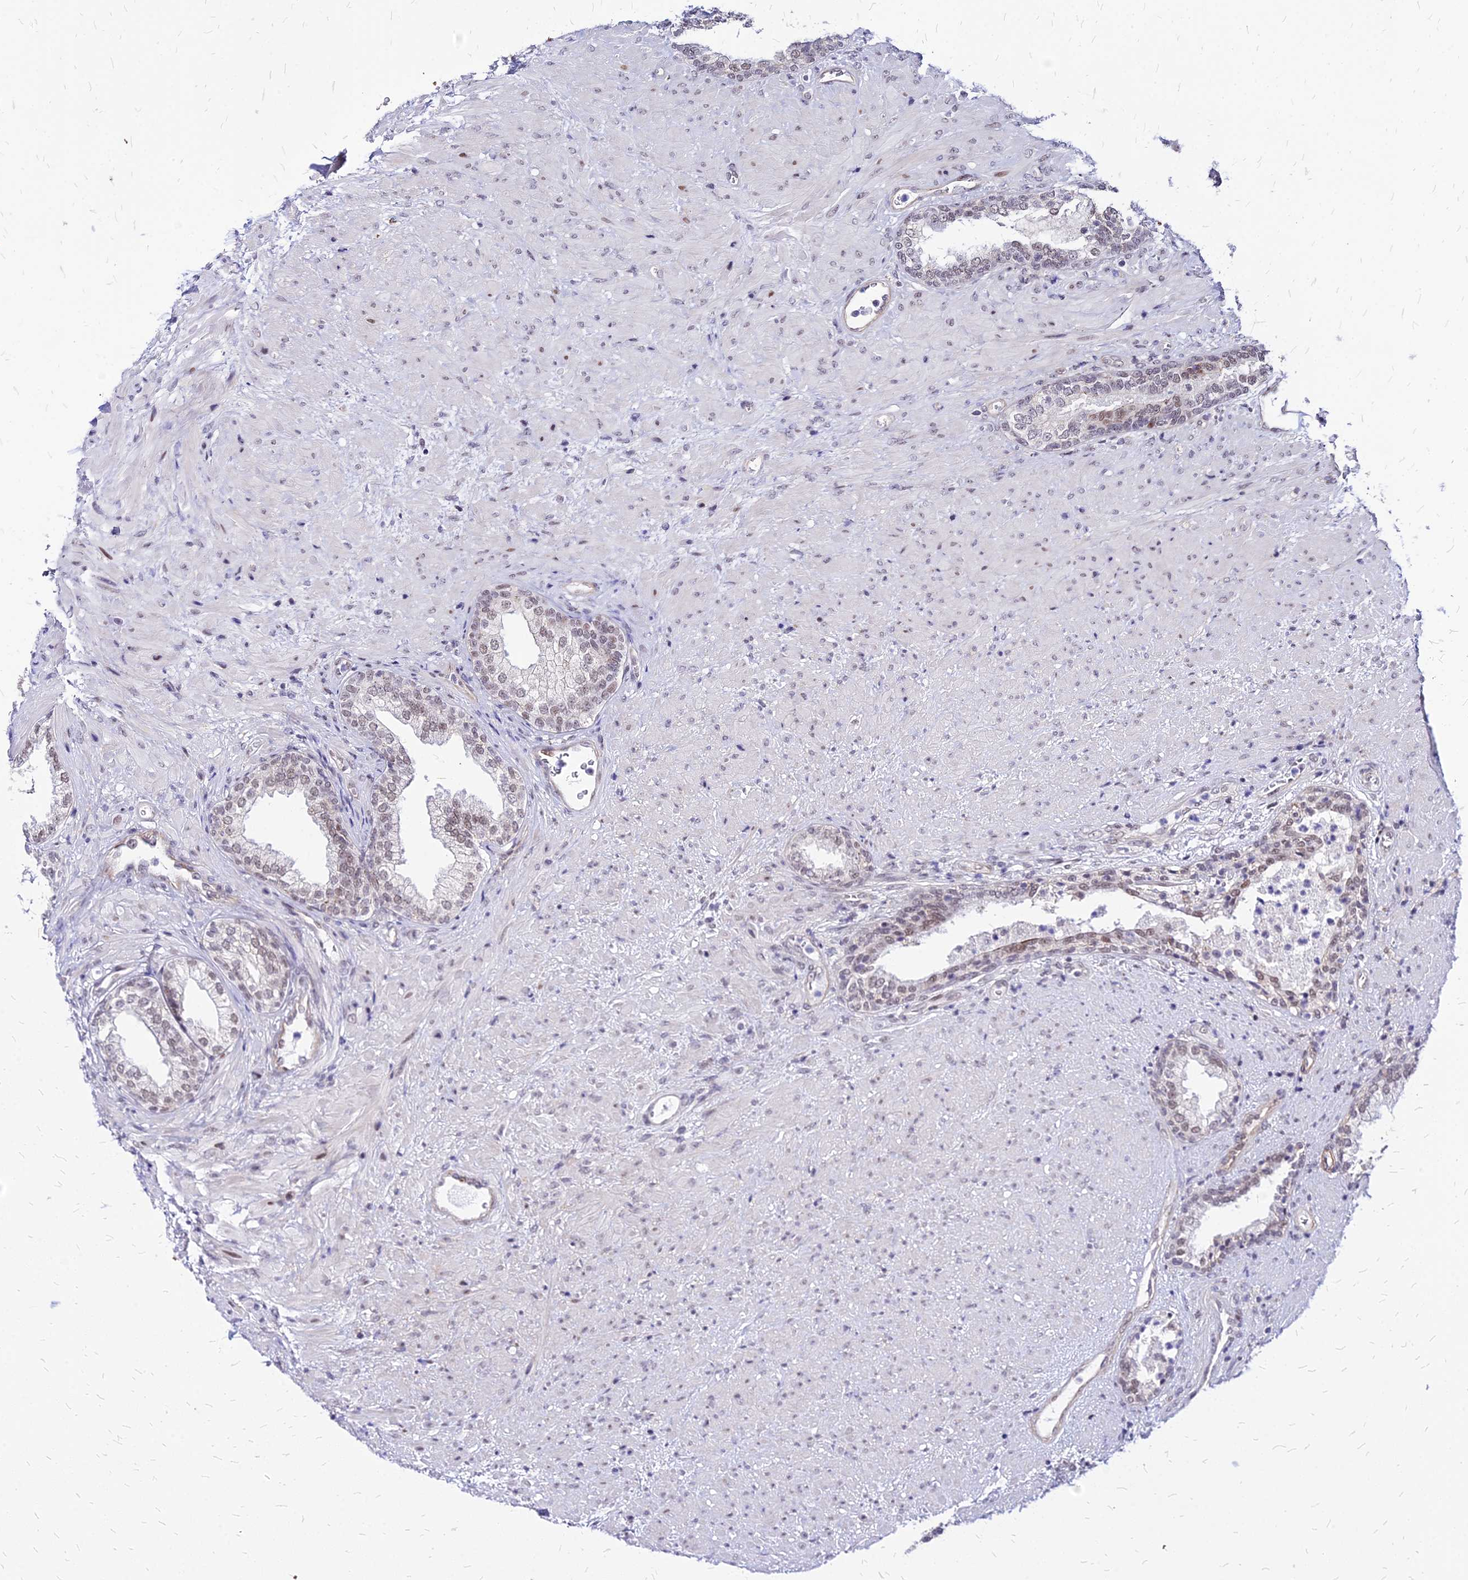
{"staining": {"intensity": "weak", "quantity": ">75%", "location": "nuclear"}, "tissue": "prostate", "cell_type": "Glandular cells", "image_type": "normal", "snomed": [{"axis": "morphology", "description": "Normal tissue, NOS"}, {"axis": "topography", "description": "Prostate"}], "caption": "Normal prostate demonstrates weak nuclear positivity in about >75% of glandular cells, visualized by immunohistochemistry.", "gene": "FDX2", "patient": {"sex": "male", "age": 76}}